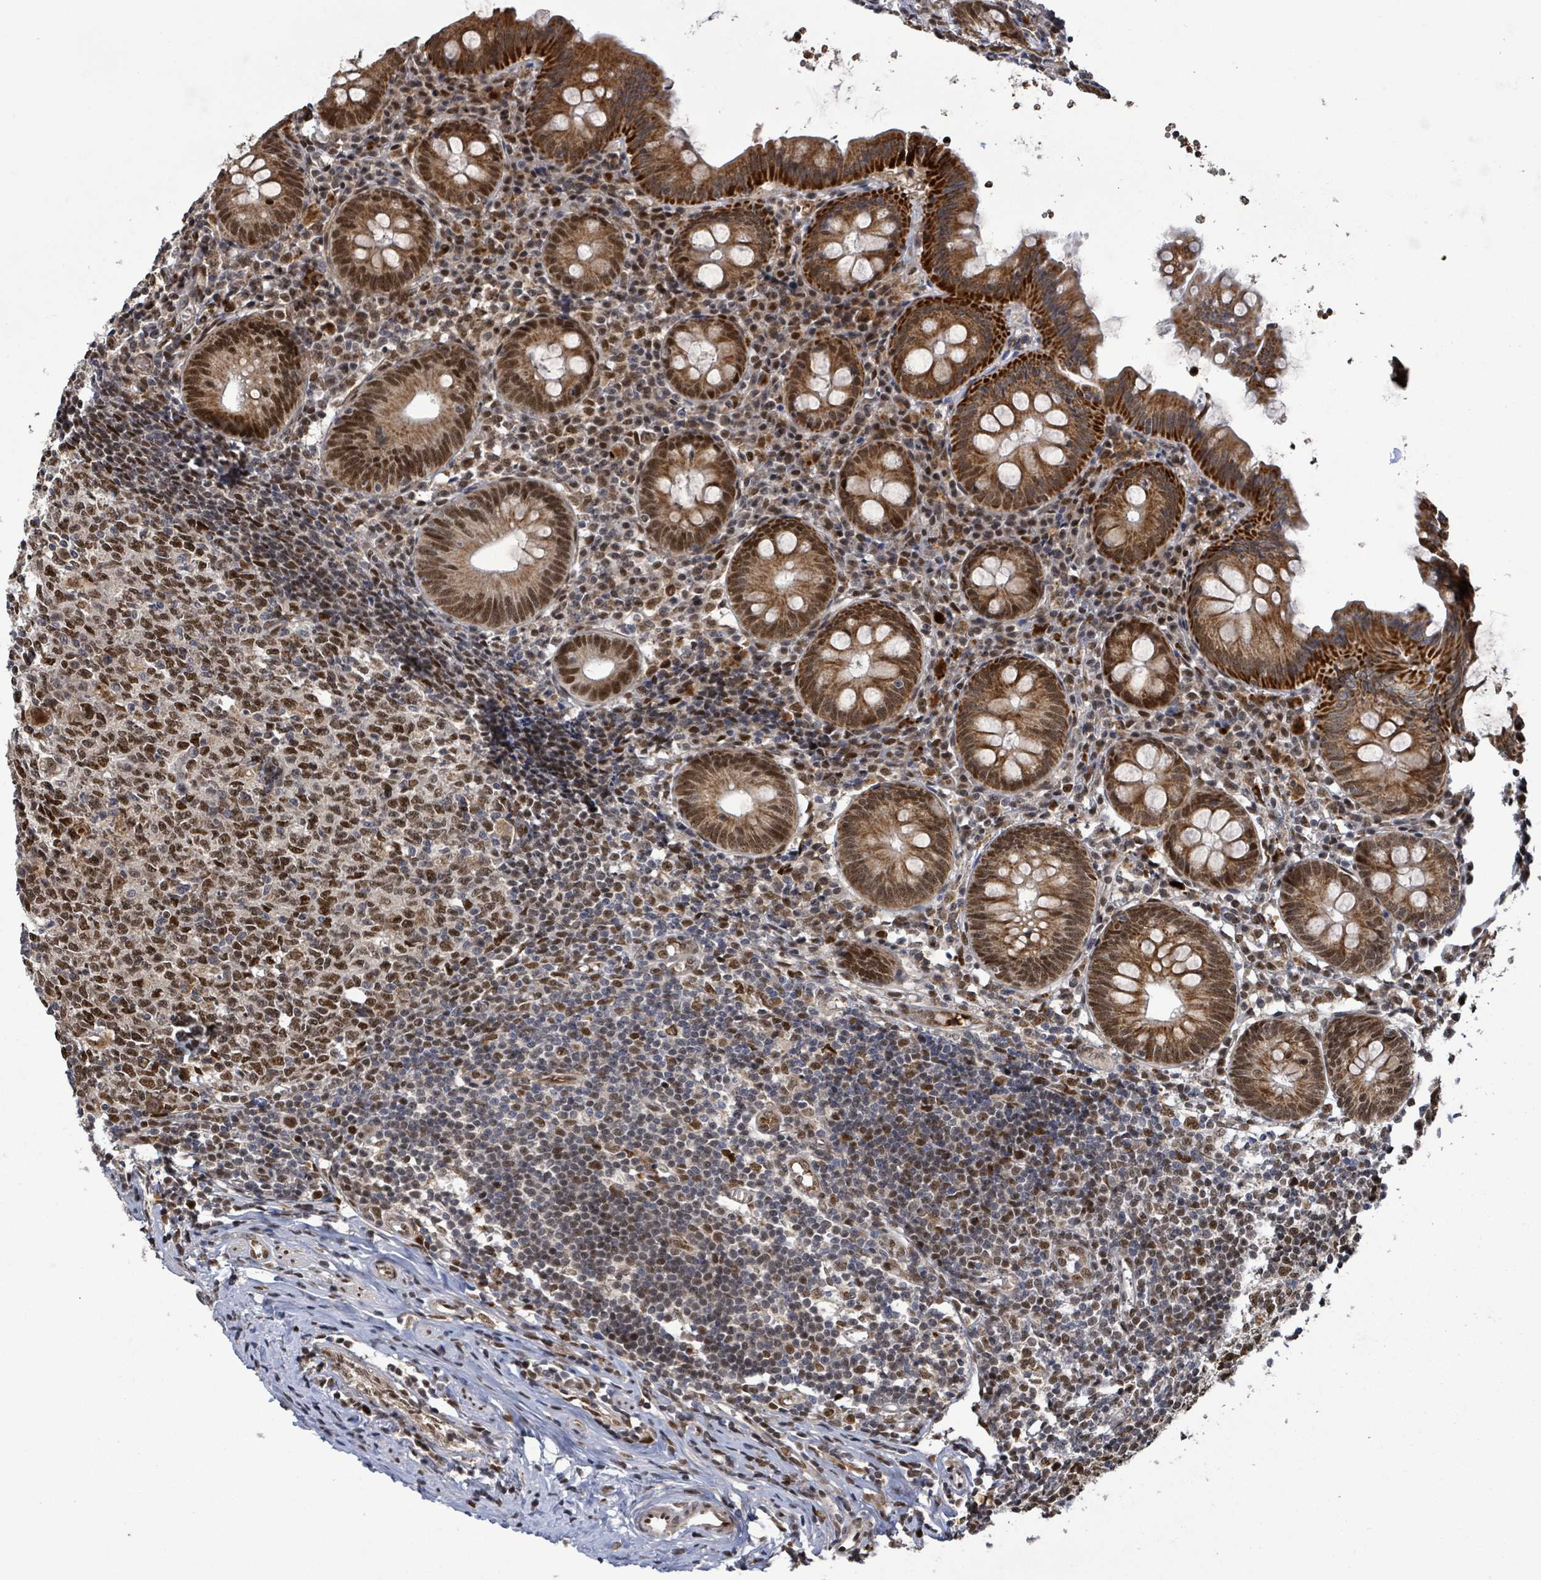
{"staining": {"intensity": "strong", "quantity": ">75%", "location": "cytoplasmic/membranous,nuclear"}, "tissue": "appendix", "cell_type": "Glandular cells", "image_type": "normal", "snomed": [{"axis": "morphology", "description": "Normal tissue, NOS"}, {"axis": "topography", "description": "Appendix"}], "caption": "Protein staining of normal appendix demonstrates strong cytoplasmic/membranous,nuclear staining in approximately >75% of glandular cells.", "gene": "PATZ1", "patient": {"sex": "female", "age": 54}}